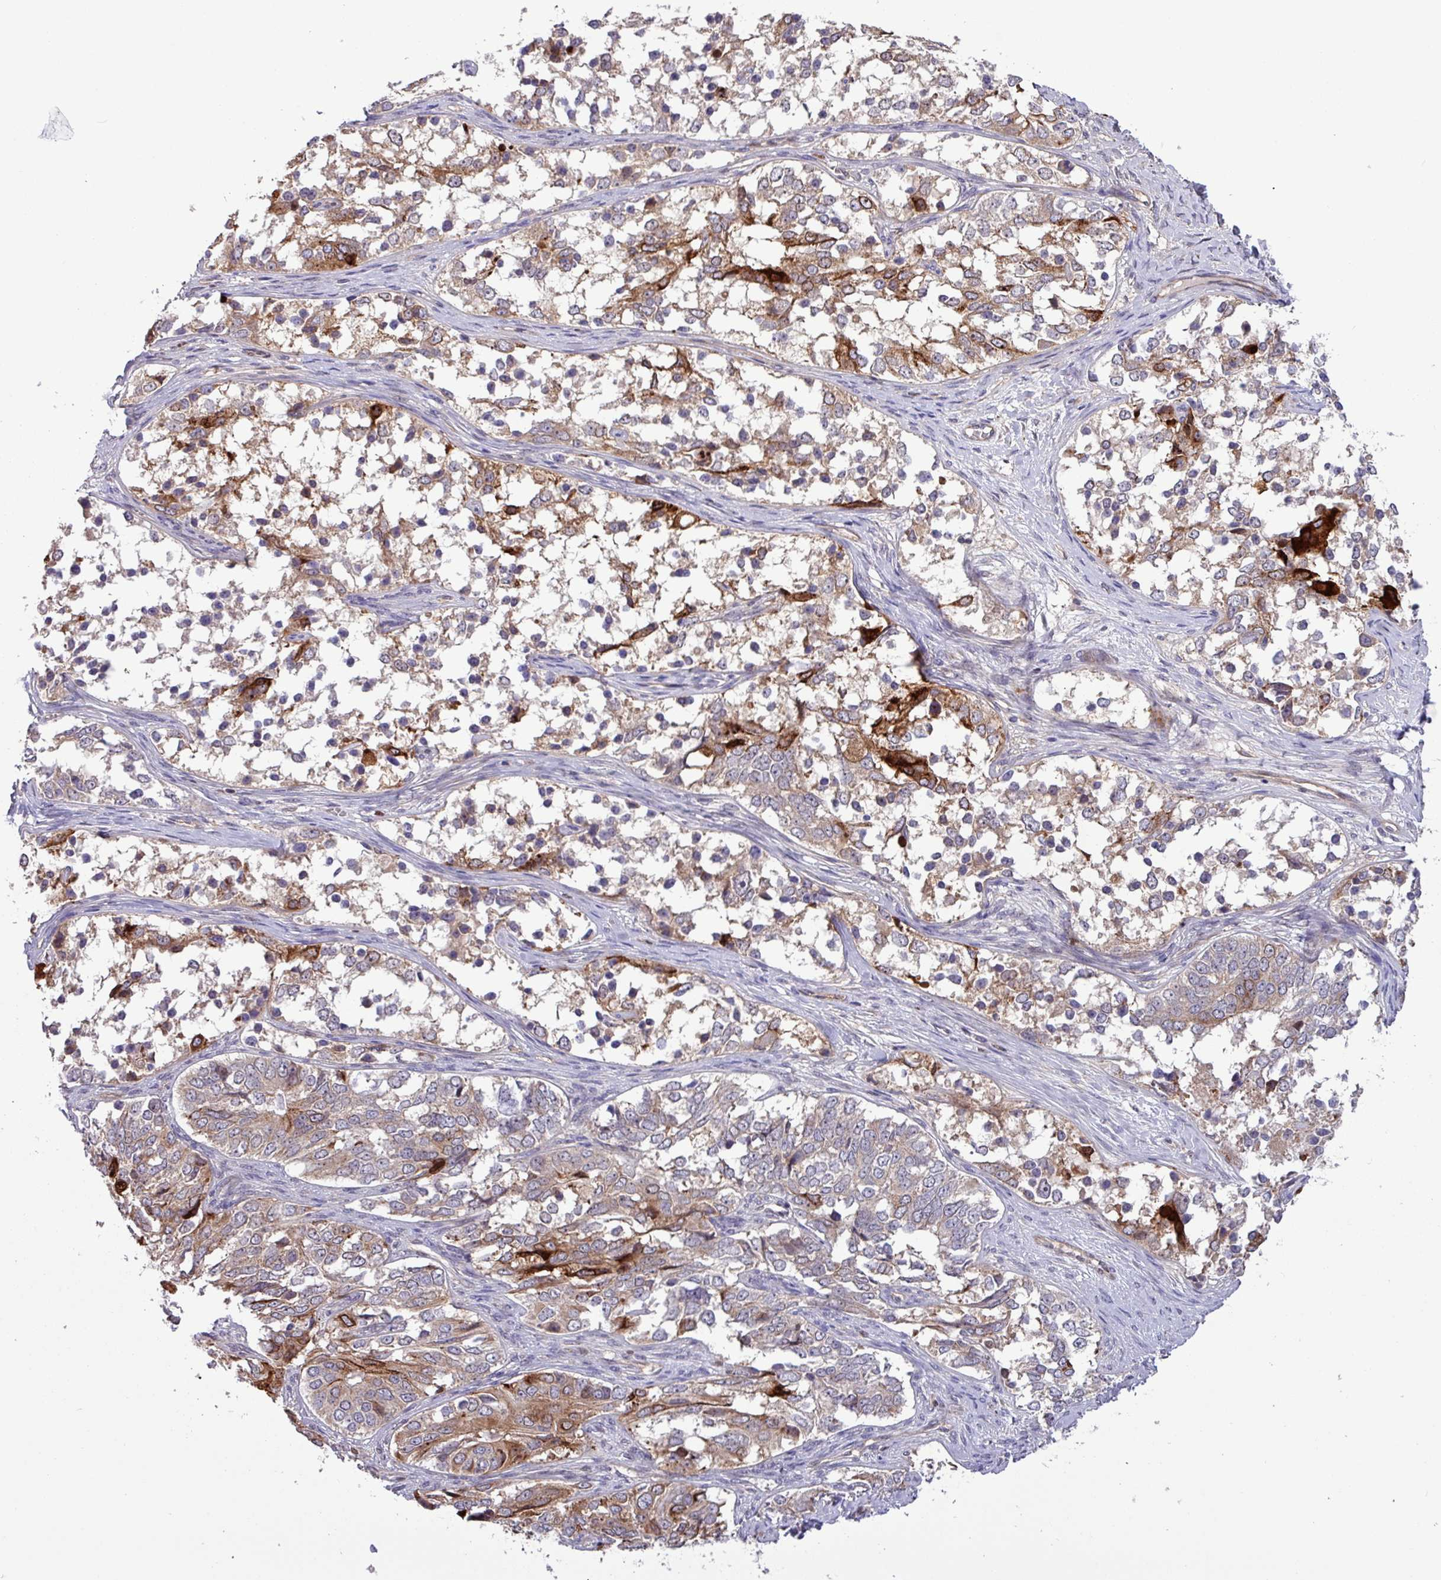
{"staining": {"intensity": "moderate", "quantity": "25%-75%", "location": "cytoplasmic/membranous"}, "tissue": "ovarian cancer", "cell_type": "Tumor cells", "image_type": "cancer", "snomed": [{"axis": "morphology", "description": "Carcinoma, endometroid"}, {"axis": "topography", "description": "Ovary"}], "caption": "Protein analysis of endometroid carcinoma (ovarian) tissue exhibits moderate cytoplasmic/membranous positivity in about 25%-75% of tumor cells.", "gene": "CNTRL", "patient": {"sex": "female", "age": 51}}